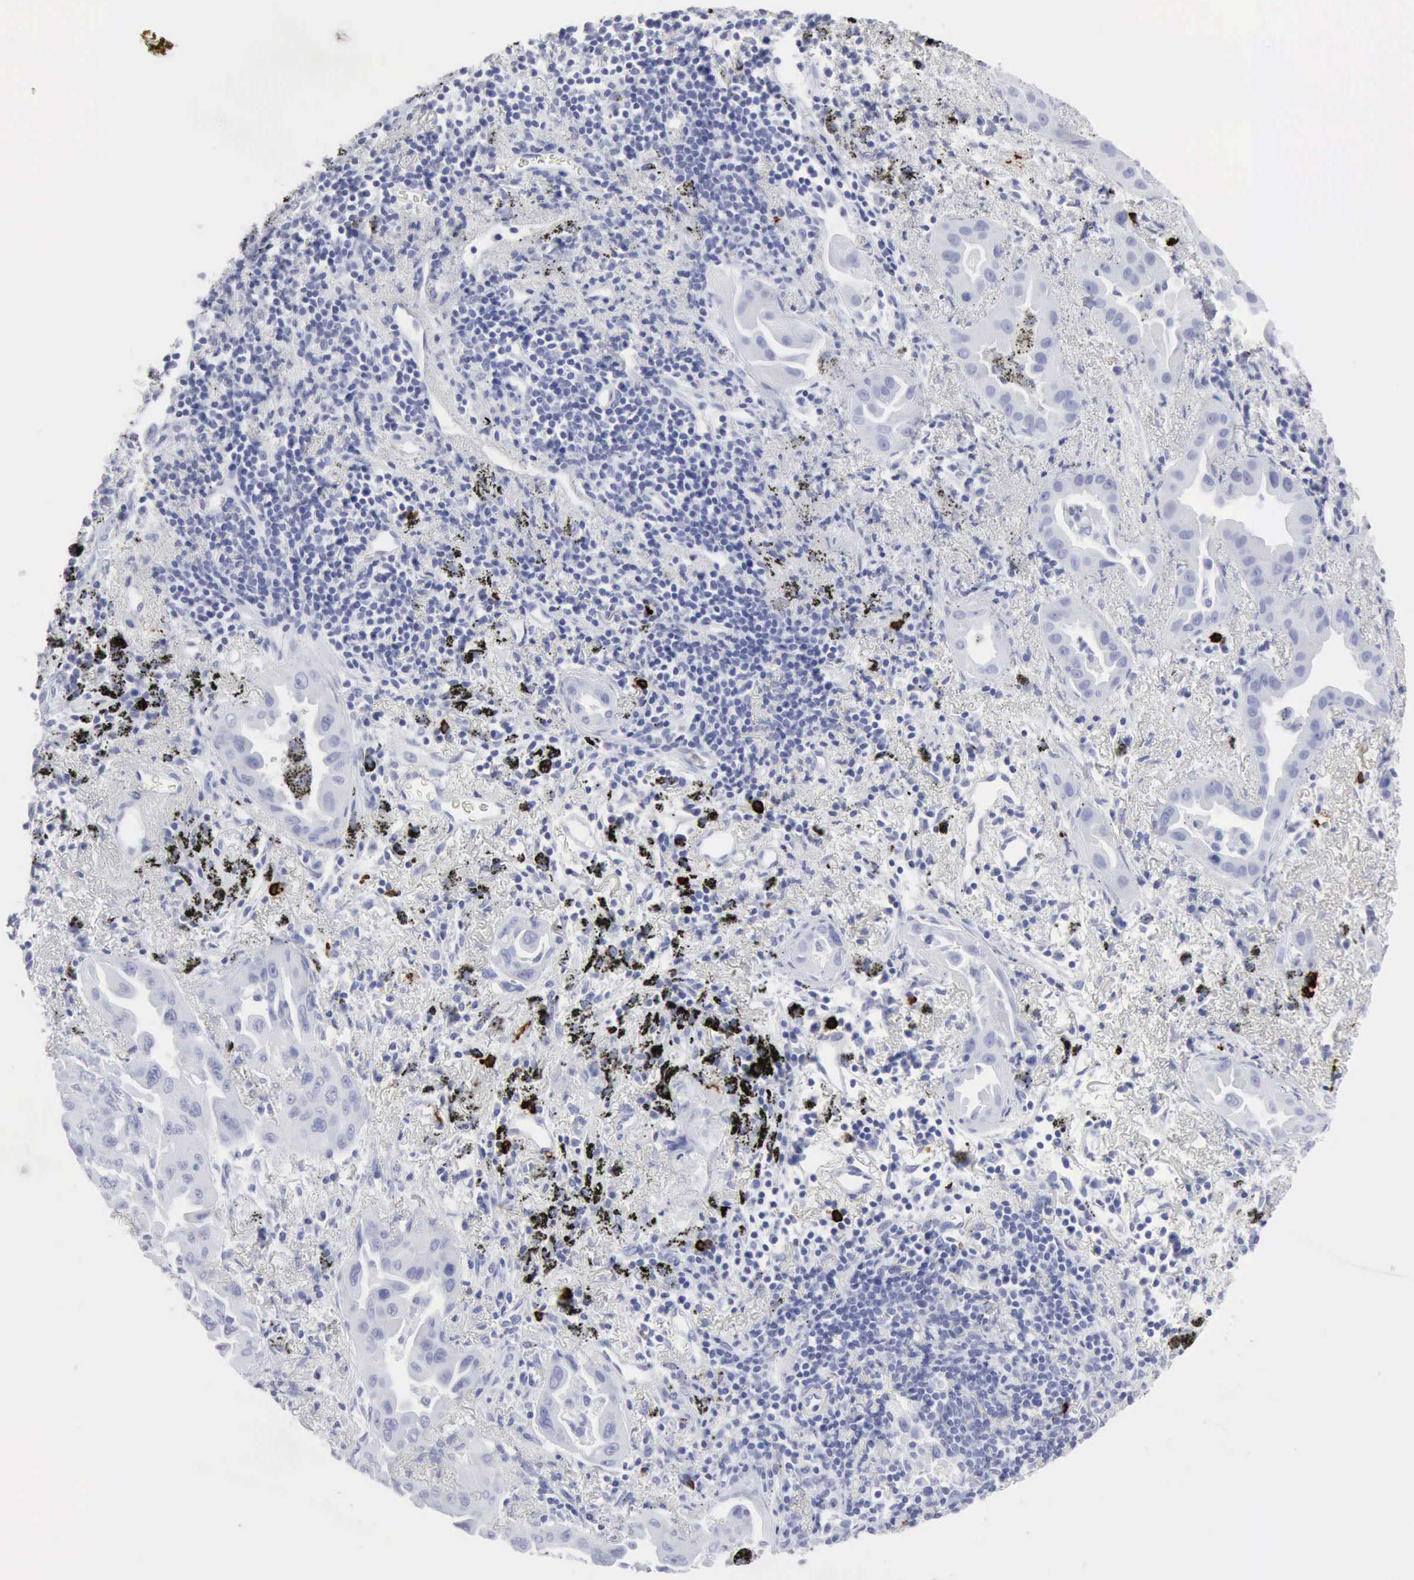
{"staining": {"intensity": "negative", "quantity": "none", "location": "none"}, "tissue": "lung cancer", "cell_type": "Tumor cells", "image_type": "cancer", "snomed": [{"axis": "morphology", "description": "Adenocarcinoma, NOS"}, {"axis": "topography", "description": "Lung"}], "caption": "High power microscopy image of an immunohistochemistry (IHC) image of lung cancer, revealing no significant staining in tumor cells.", "gene": "CMA1", "patient": {"sex": "male", "age": 68}}